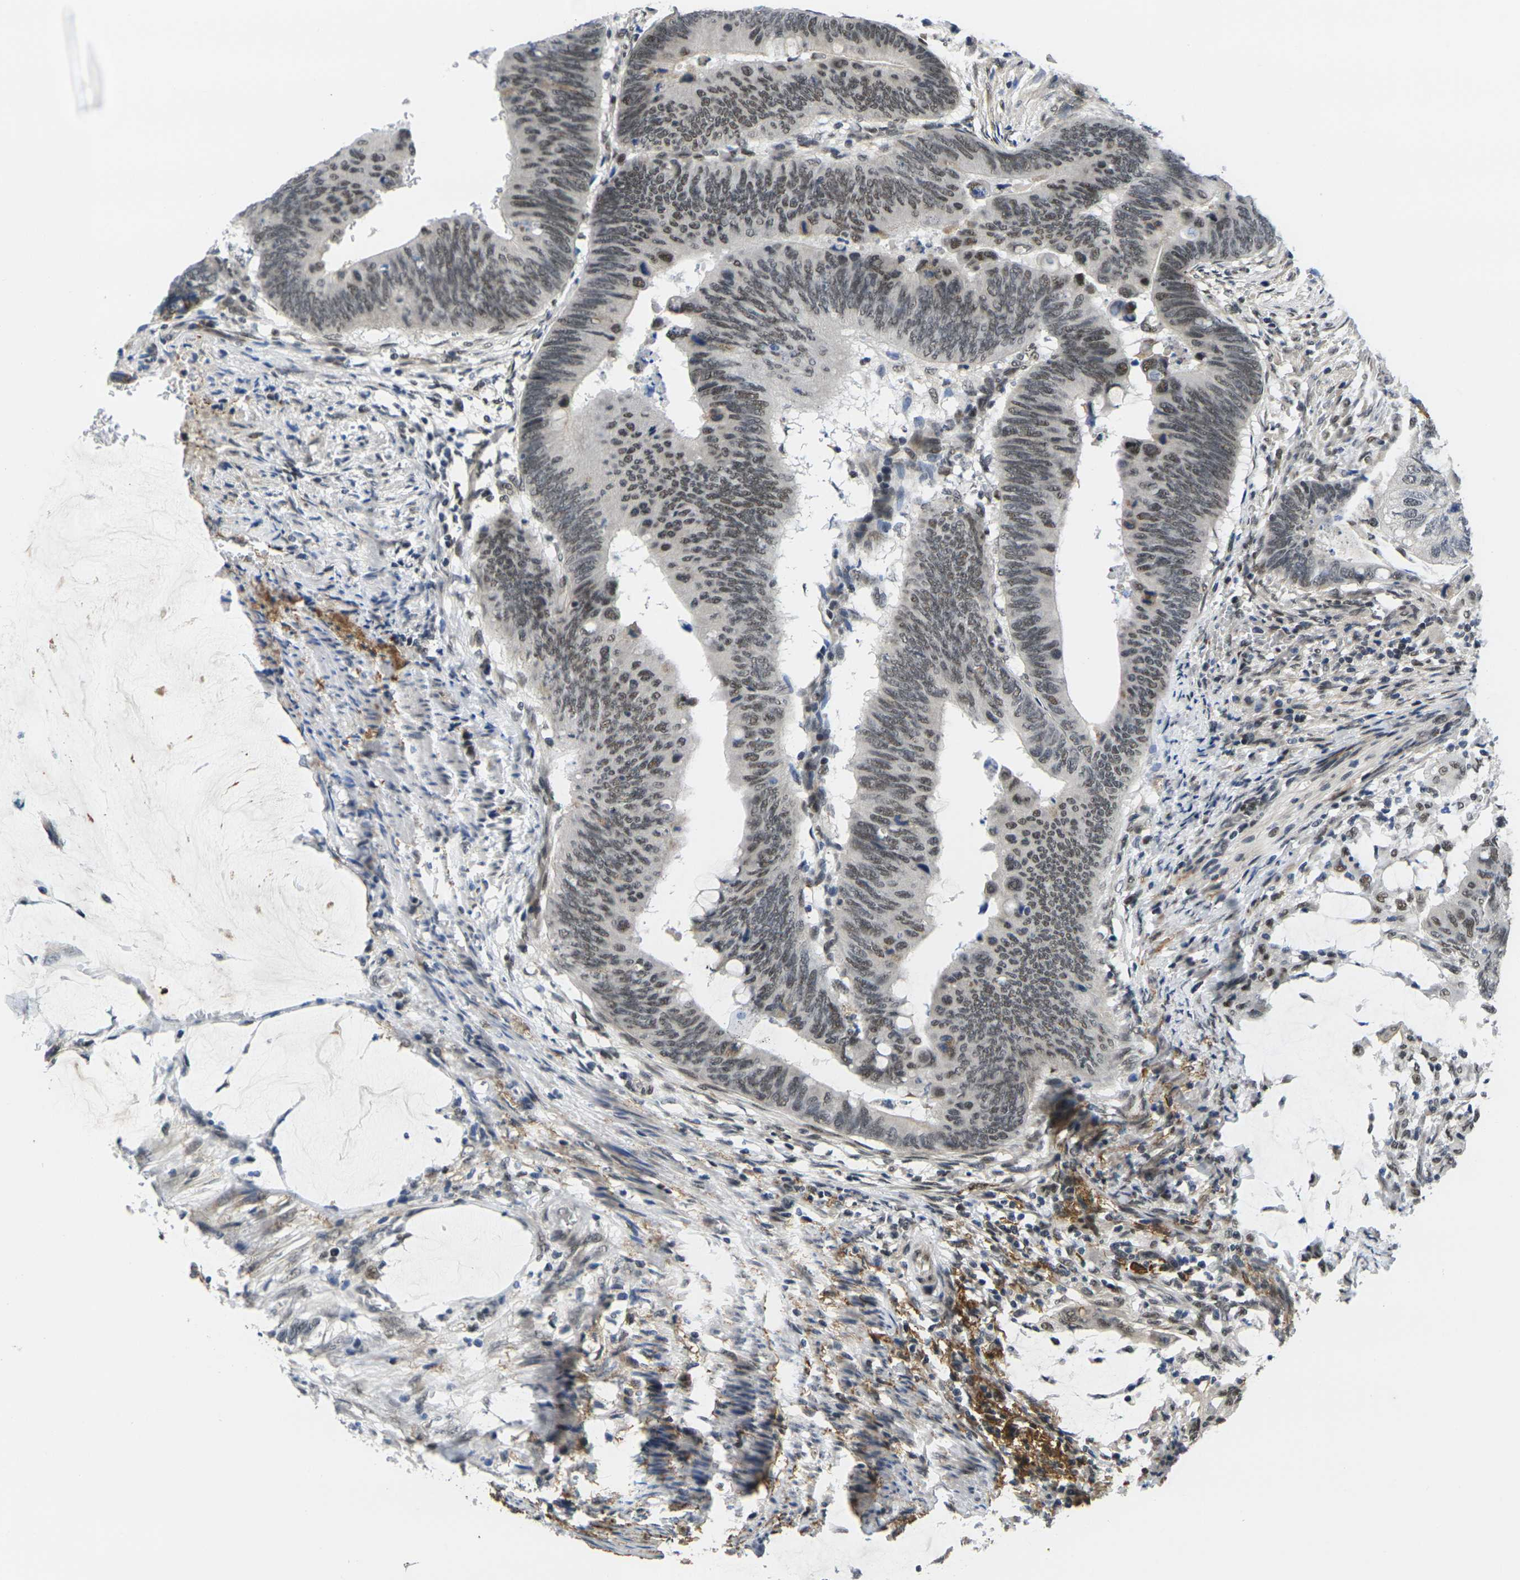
{"staining": {"intensity": "weak", "quantity": "25%-75%", "location": "nuclear"}, "tissue": "colorectal cancer", "cell_type": "Tumor cells", "image_type": "cancer", "snomed": [{"axis": "morphology", "description": "Normal tissue, NOS"}, {"axis": "morphology", "description": "Adenocarcinoma, NOS"}, {"axis": "topography", "description": "Rectum"}, {"axis": "topography", "description": "Peripheral nerve tissue"}], "caption": "IHC (DAB (3,3'-diaminobenzidine)) staining of human adenocarcinoma (colorectal) exhibits weak nuclear protein positivity in about 25%-75% of tumor cells.", "gene": "RBM7", "patient": {"sex": "male", "age": 92}}